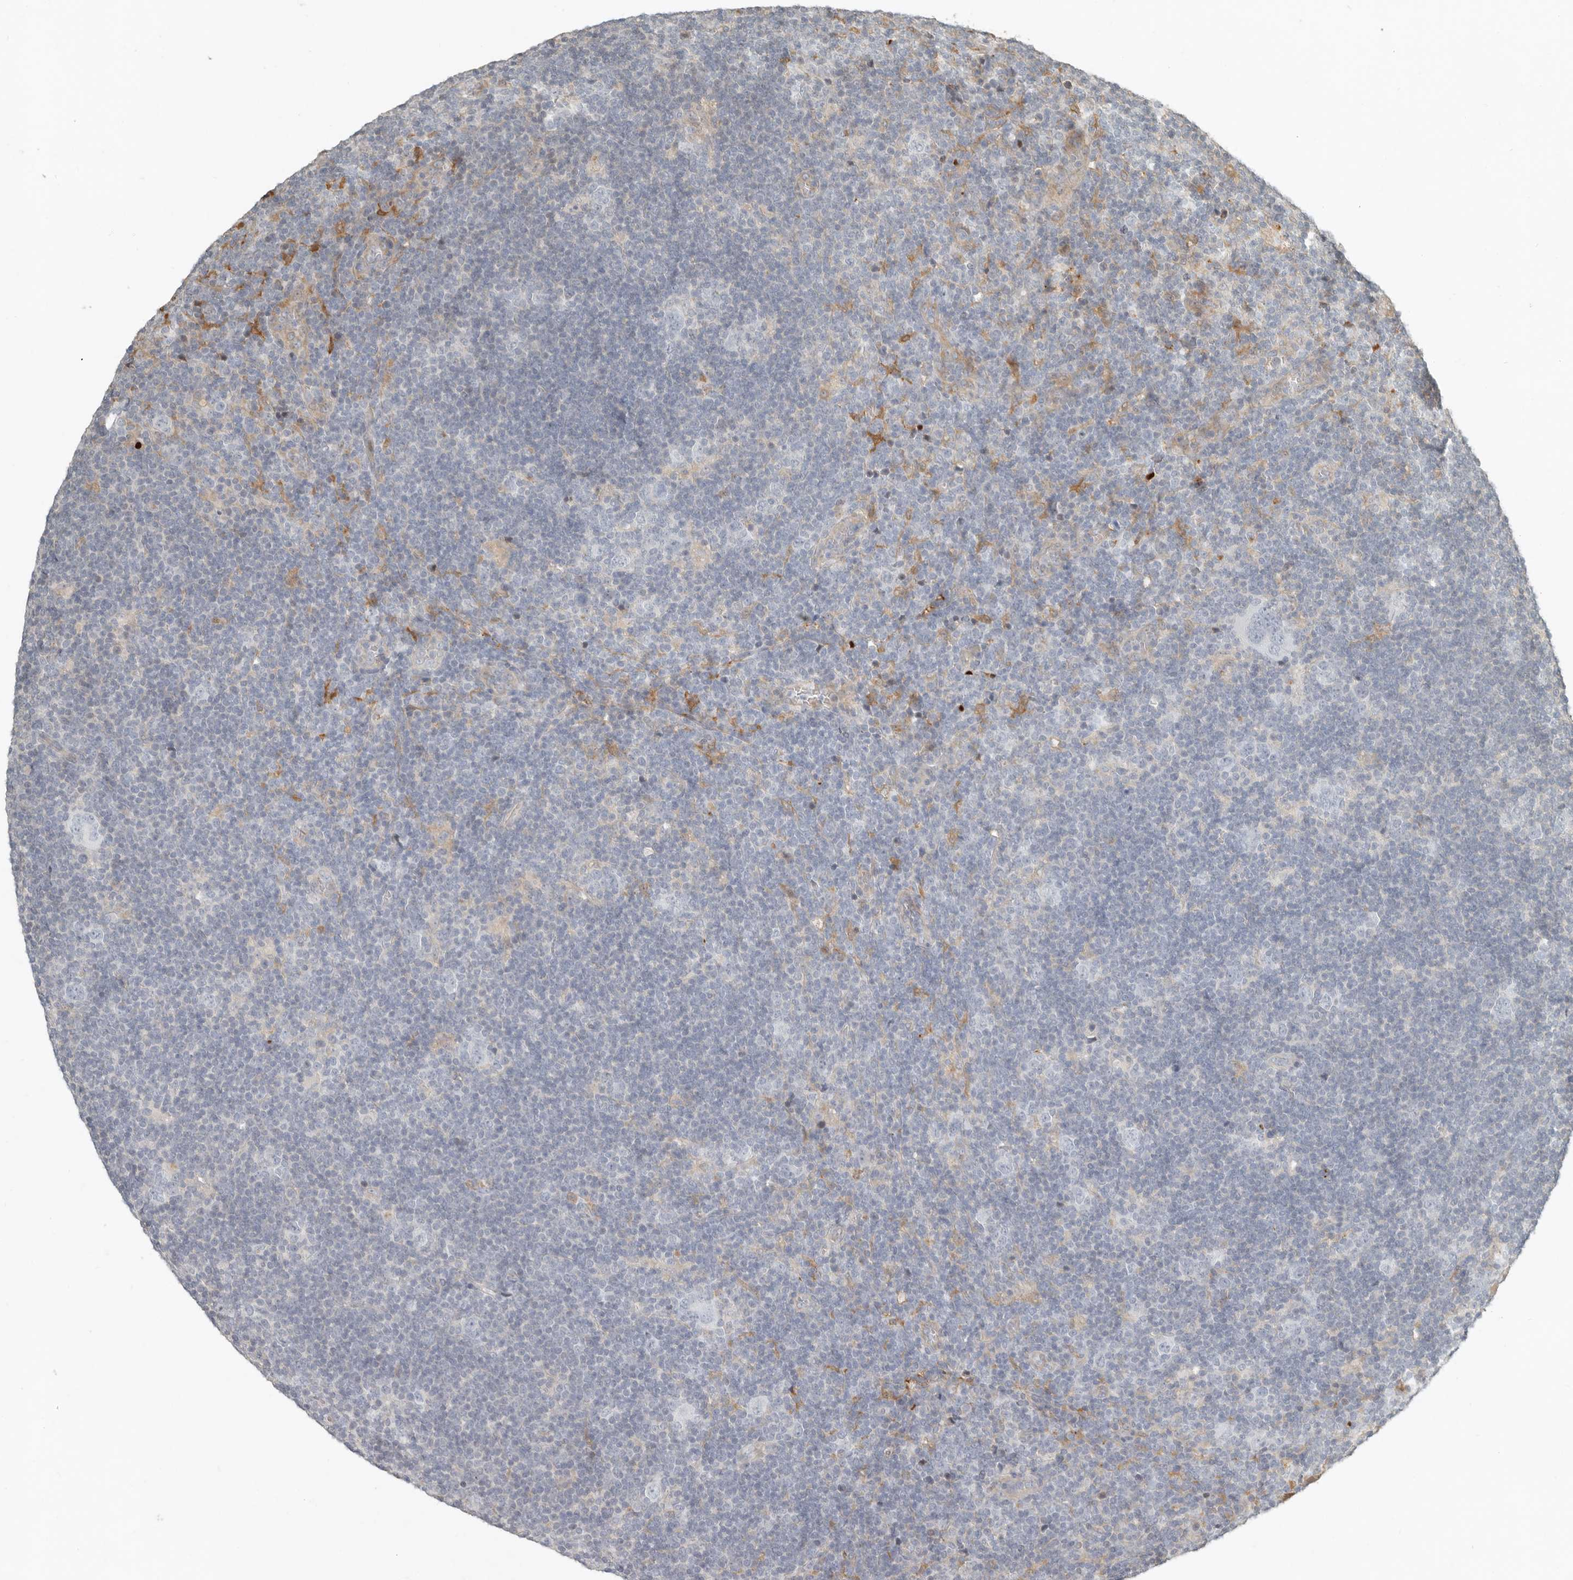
{"staining": {"intensity": "negative", "quantity": "none", "location": "none"}, "tissue": "lymphoma", "cell_type": "Tumor cells", "image_type": "cancer", "snomed": [{"axis": "morphology", "description": "Hodgkin's disease, NOS"}, {"axis": "topography", "description": "Lymph node"}], "caption": "Hodgkin's disease stained for a protein using immunohistochemistry (IHC) shows no positivity tumor cells.", "gene": "KLHL38", "patient": {"sex": "female", "age": 57}}